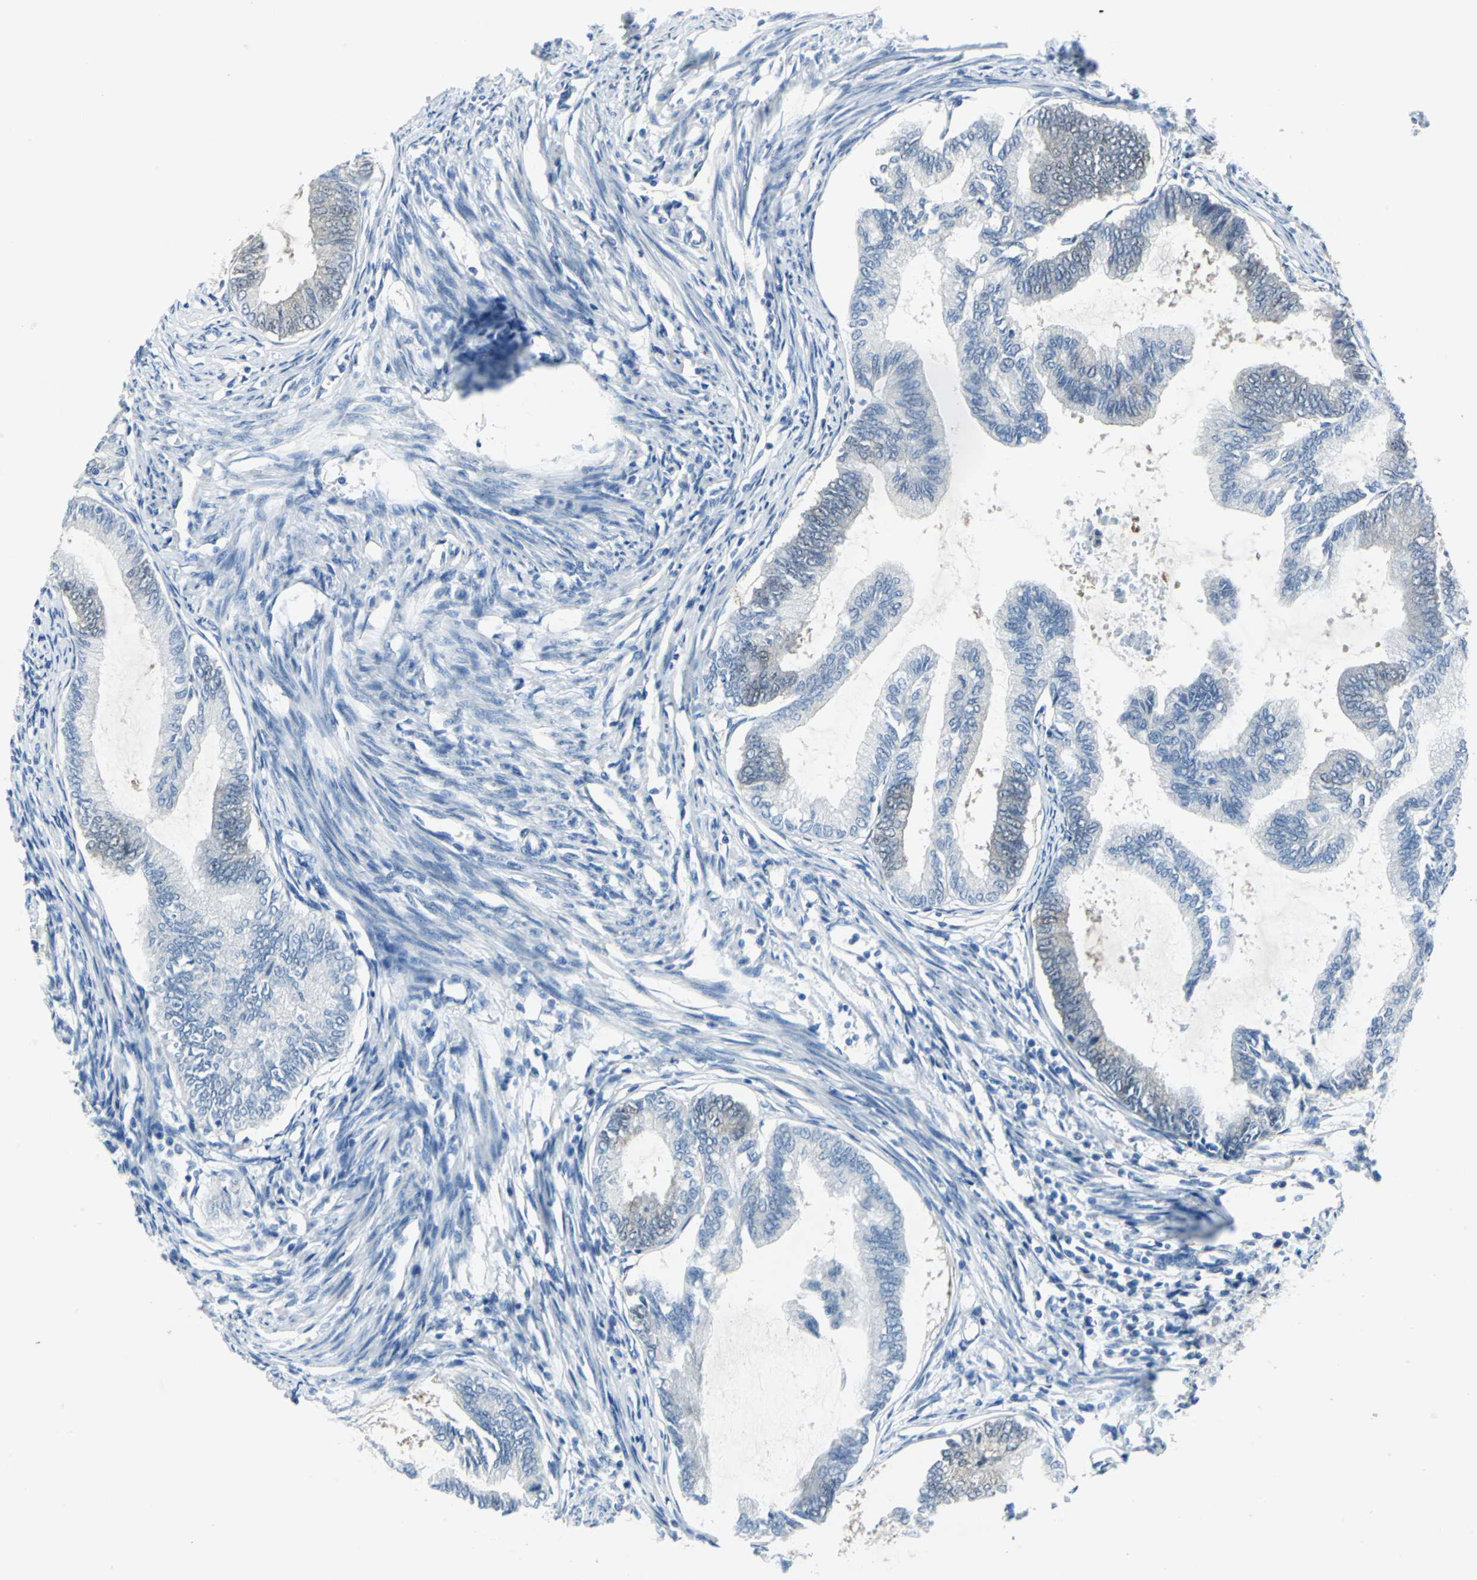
{"staining": {"intensity": "negative", "quantity": "none", "location": "none"}, "tissue": "endometrial cancer", "cell_type": "Tumor cells", "image_type": "cancer", "snomed": [{"axis": "morphology", "description": "Adenocarcinoma, NOS"}, {"axis": "topography", "description": "Endometrium"}], "caption": "Tumor cells show no significant protein staining in endometrial cancer. (DAB (3,3'-diaminobenzidine) immunohistochemistry, high magnification).", "gene": "SFN", "patient": {"sex": "female", "age": 86}}